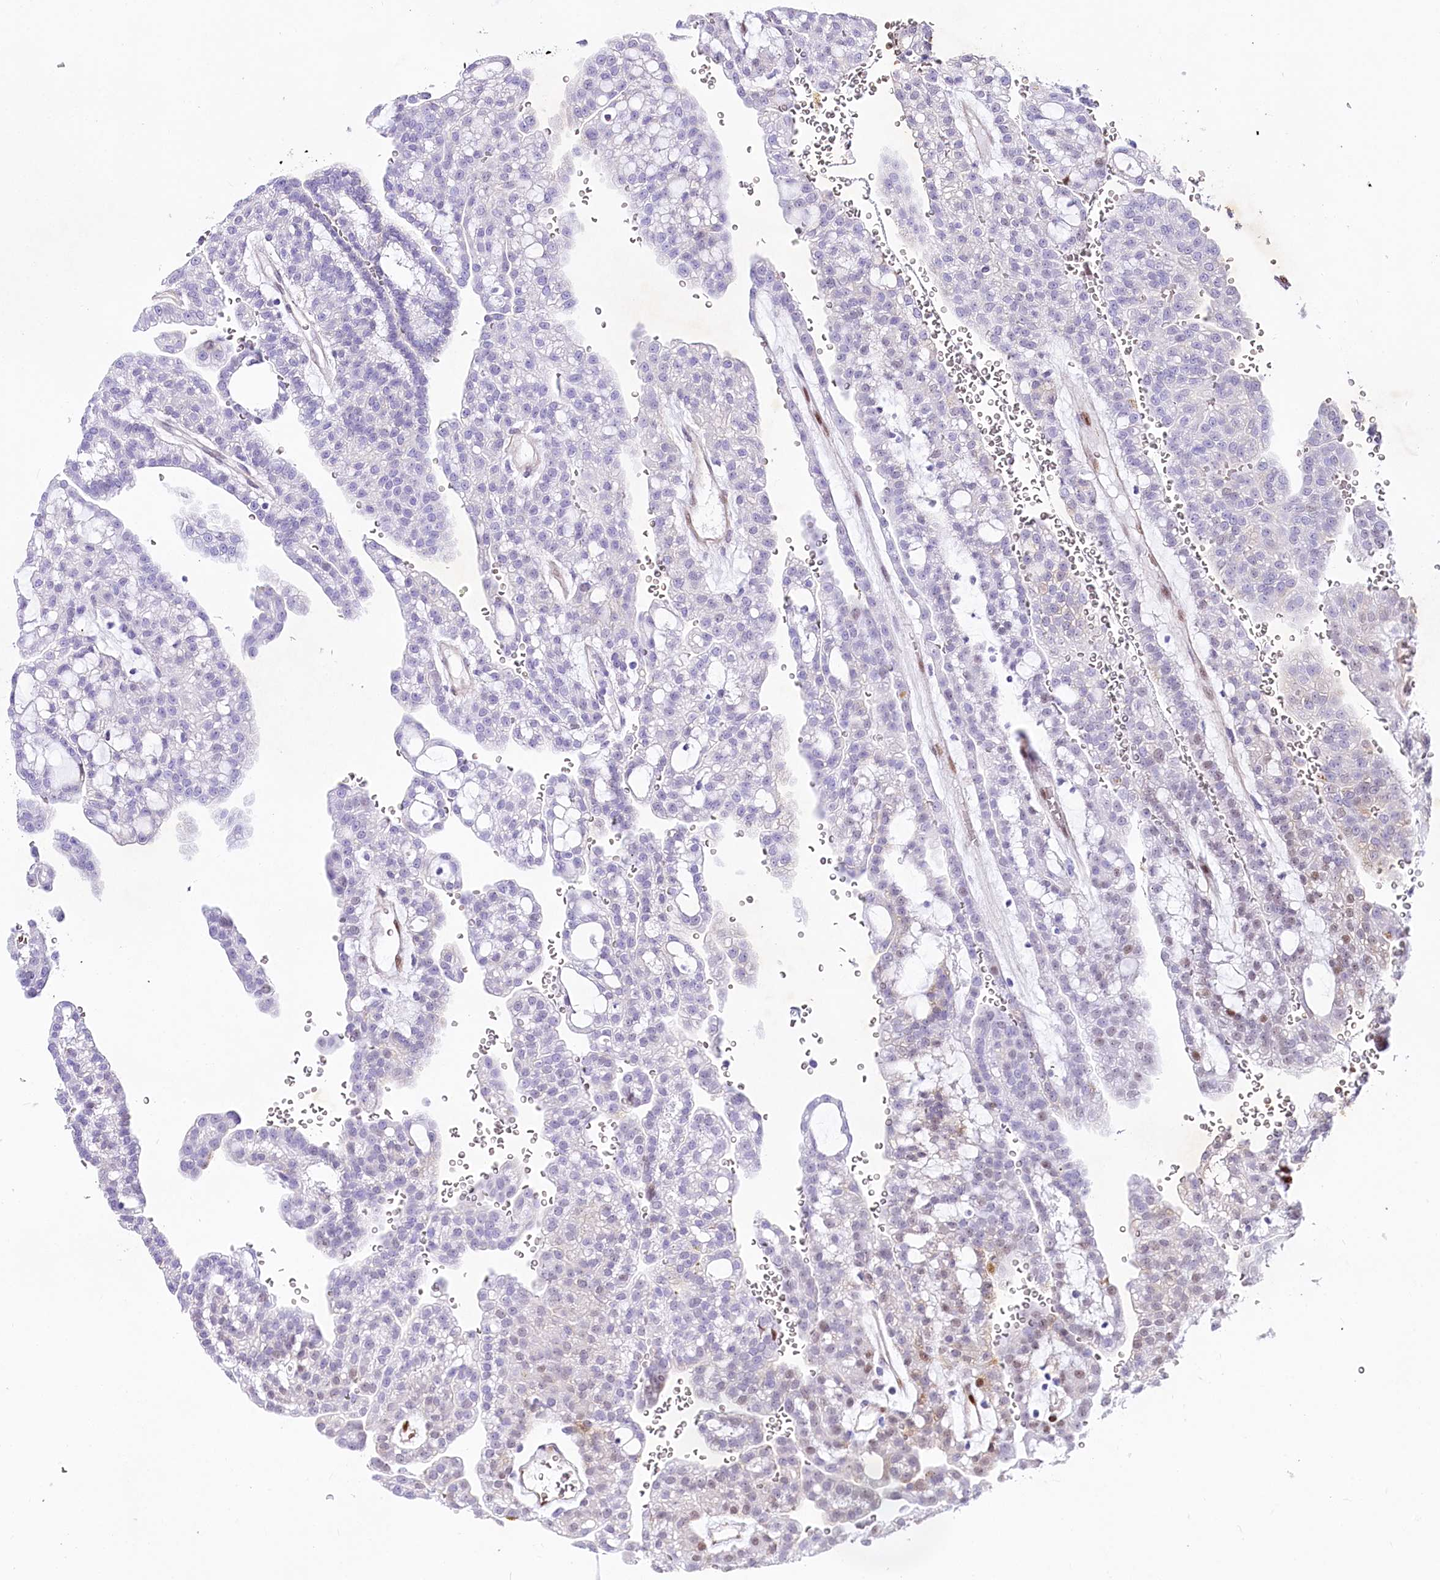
{"staining": {"intensity": "negative", "quantity": "none", "location": "none"}, "tissue": "renal cancer", "cell_type": "Tumor cells", "image_type": "cancer", "snomed": [{"axis": "morphology", "description": "Adenocarcinoma, NOS"}, {"axis": "topography", "description": "Kidney"}], "caption": "A high-resolution histopathology image shows immunohistochemistry staining of adenocarcinoma (renal), which displays no significant expression in tumor cells.", "gene": "PTMS", "patient": {"sex": "male", "age": 63}}